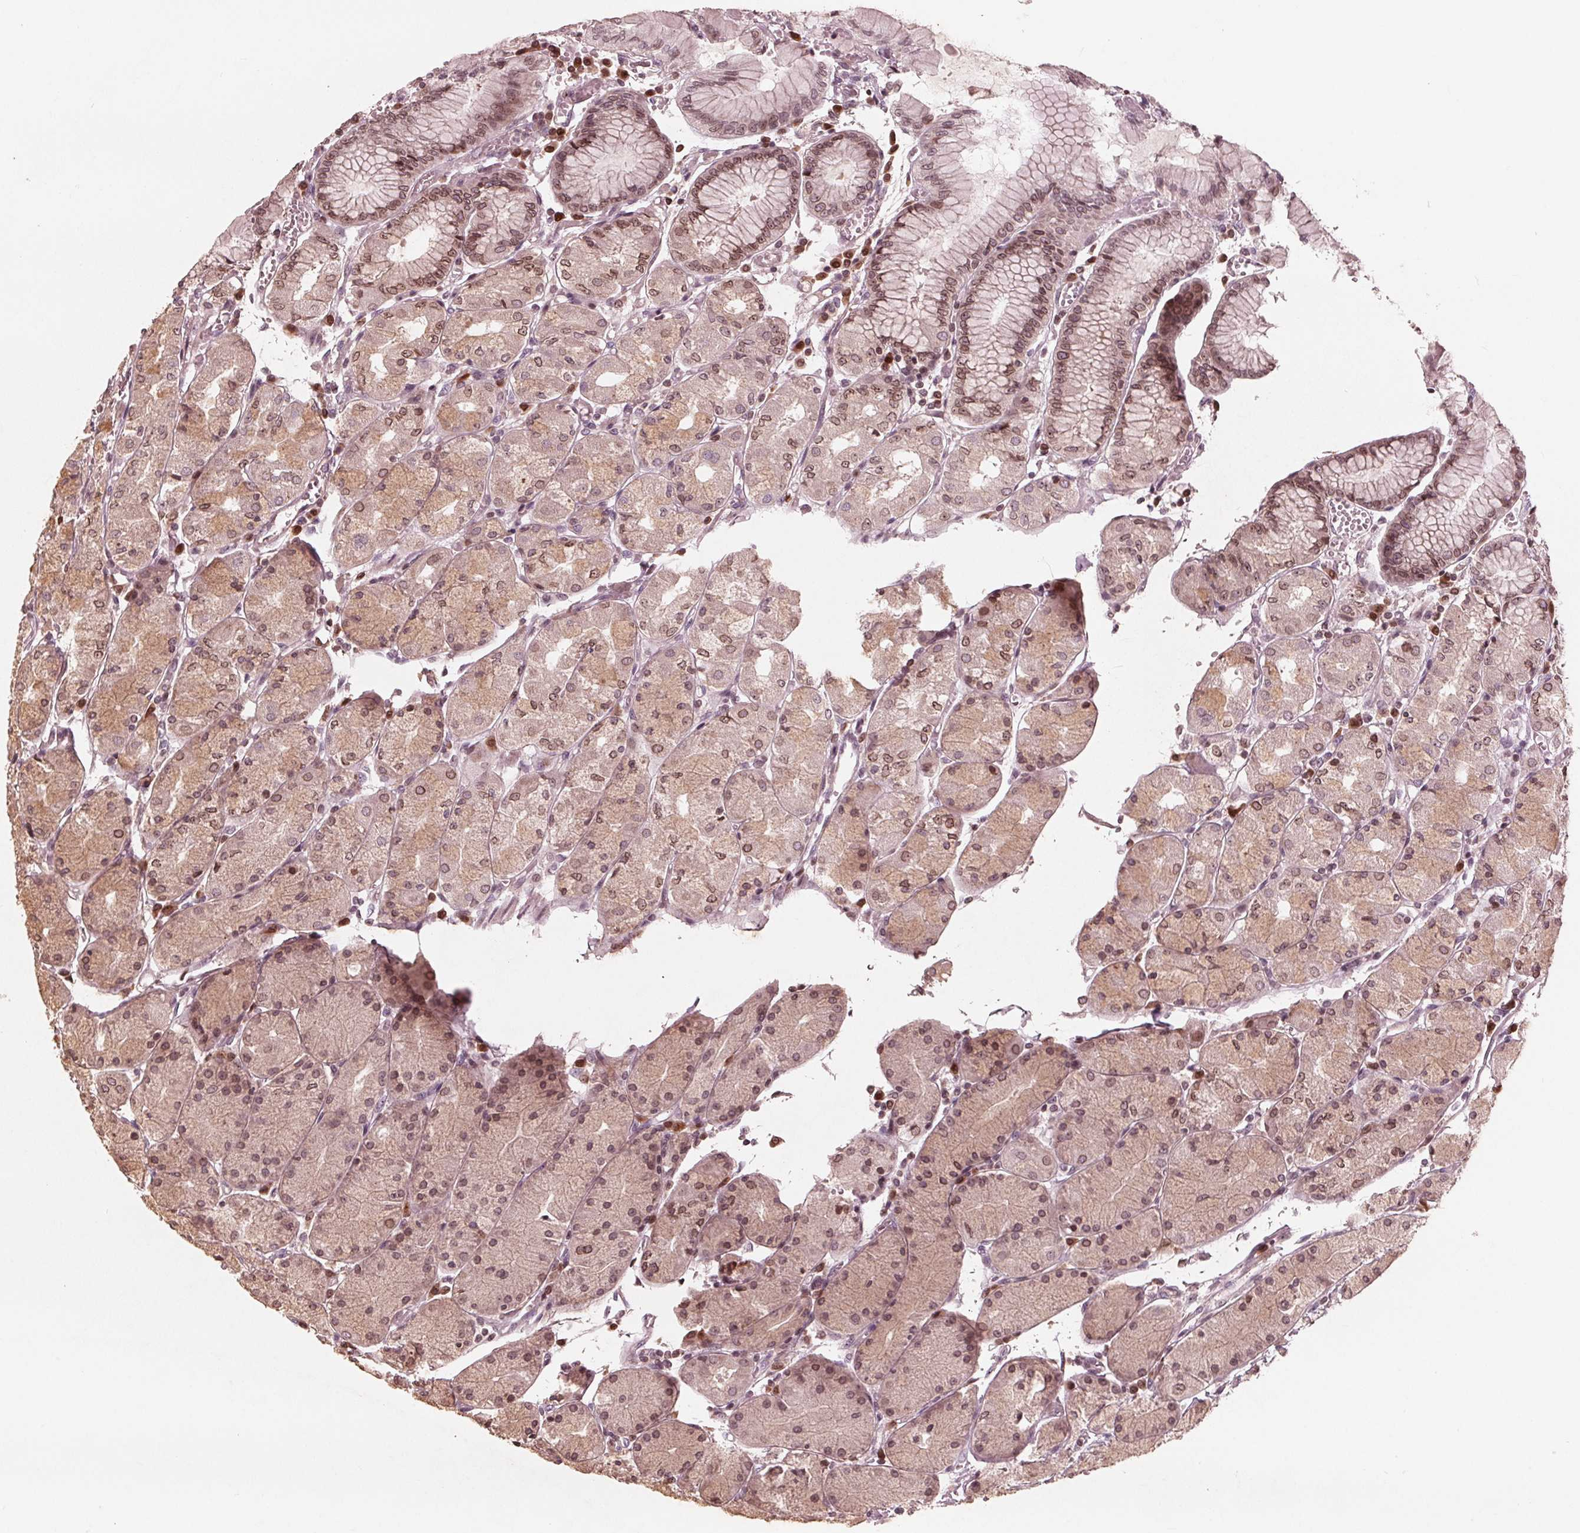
{"staining": {"intensity": "moderate", "quantity": "25%-75%", "location": "cytoplasmic/membranous,nuclear"}, "tissue": "stomach", "cell_type": "Glandular cells", "image_type": "normal", "snomed": [{"axis": "morphology", "description": "Normal tissue, NOS"}, {"axis": "topography", "description": "Stomach, upper"}], "caption": "DAB immunohistochemical staining of normal human stomach shows moderate cytoplasmic/membranous,nuclear protein positivity in approximately 25%-75% of glandular cells.", "gene": "NUP210", "patient": {"sex": "male", "age": 69}}